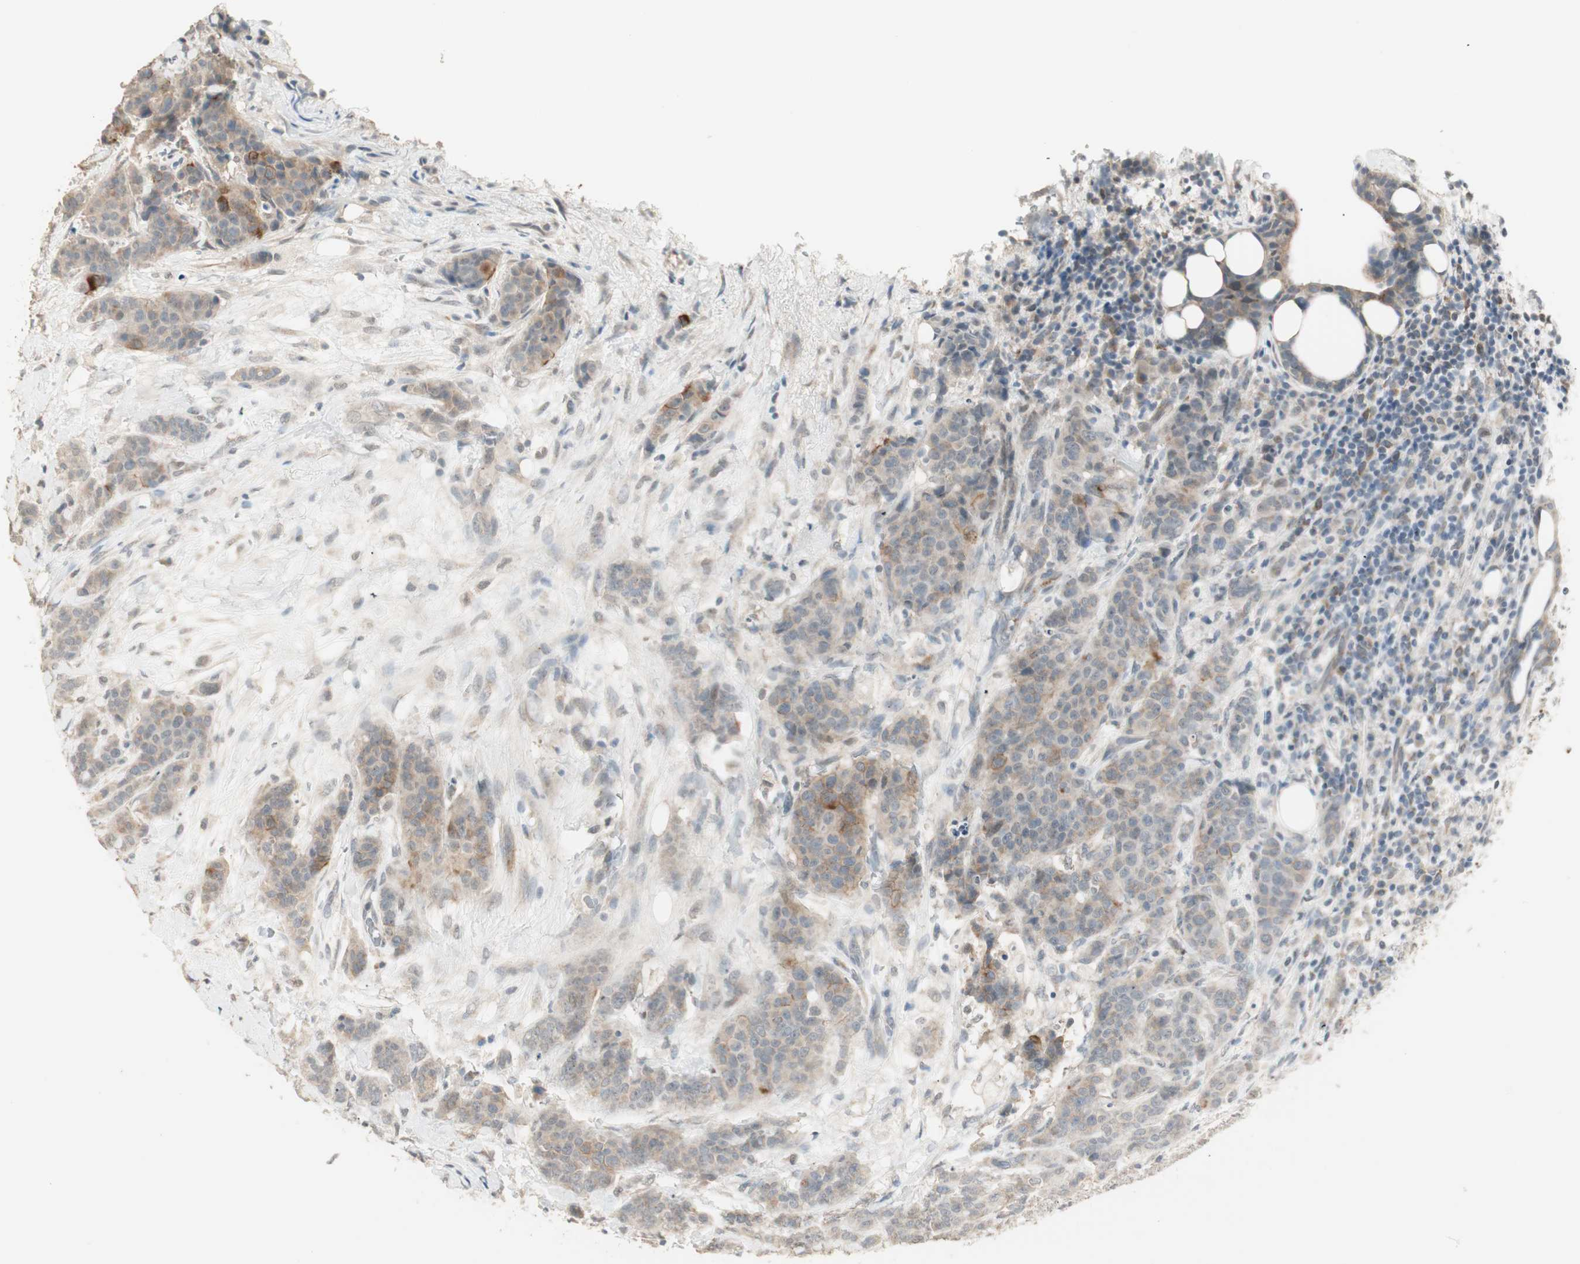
{"staining": {"intensity": "weak", "quantity": ">75%", "location": "cytoplasmic/membranous"}, "tissue": "breast cancer", "cell_type": "Tumor cells", "image_type": "cancer", "snomed": [{"axis": "morphology", "description": "Duct carcinoma"}, {"axis": "topography", "description": "Breast"}], "caption": "Immunohistochemistry (IHC) histopathology image of neoplastic tissue: human breast cancer stained using immunohistochemistry demonstrates low levels of weak protein expression localized specifically in the cytoplasmic/membranous of tumor cells, appearing as a cytoplasmic/membranous brown color.", "gene": "TASOR", "patient": {"sex": "female", "age": 40}}